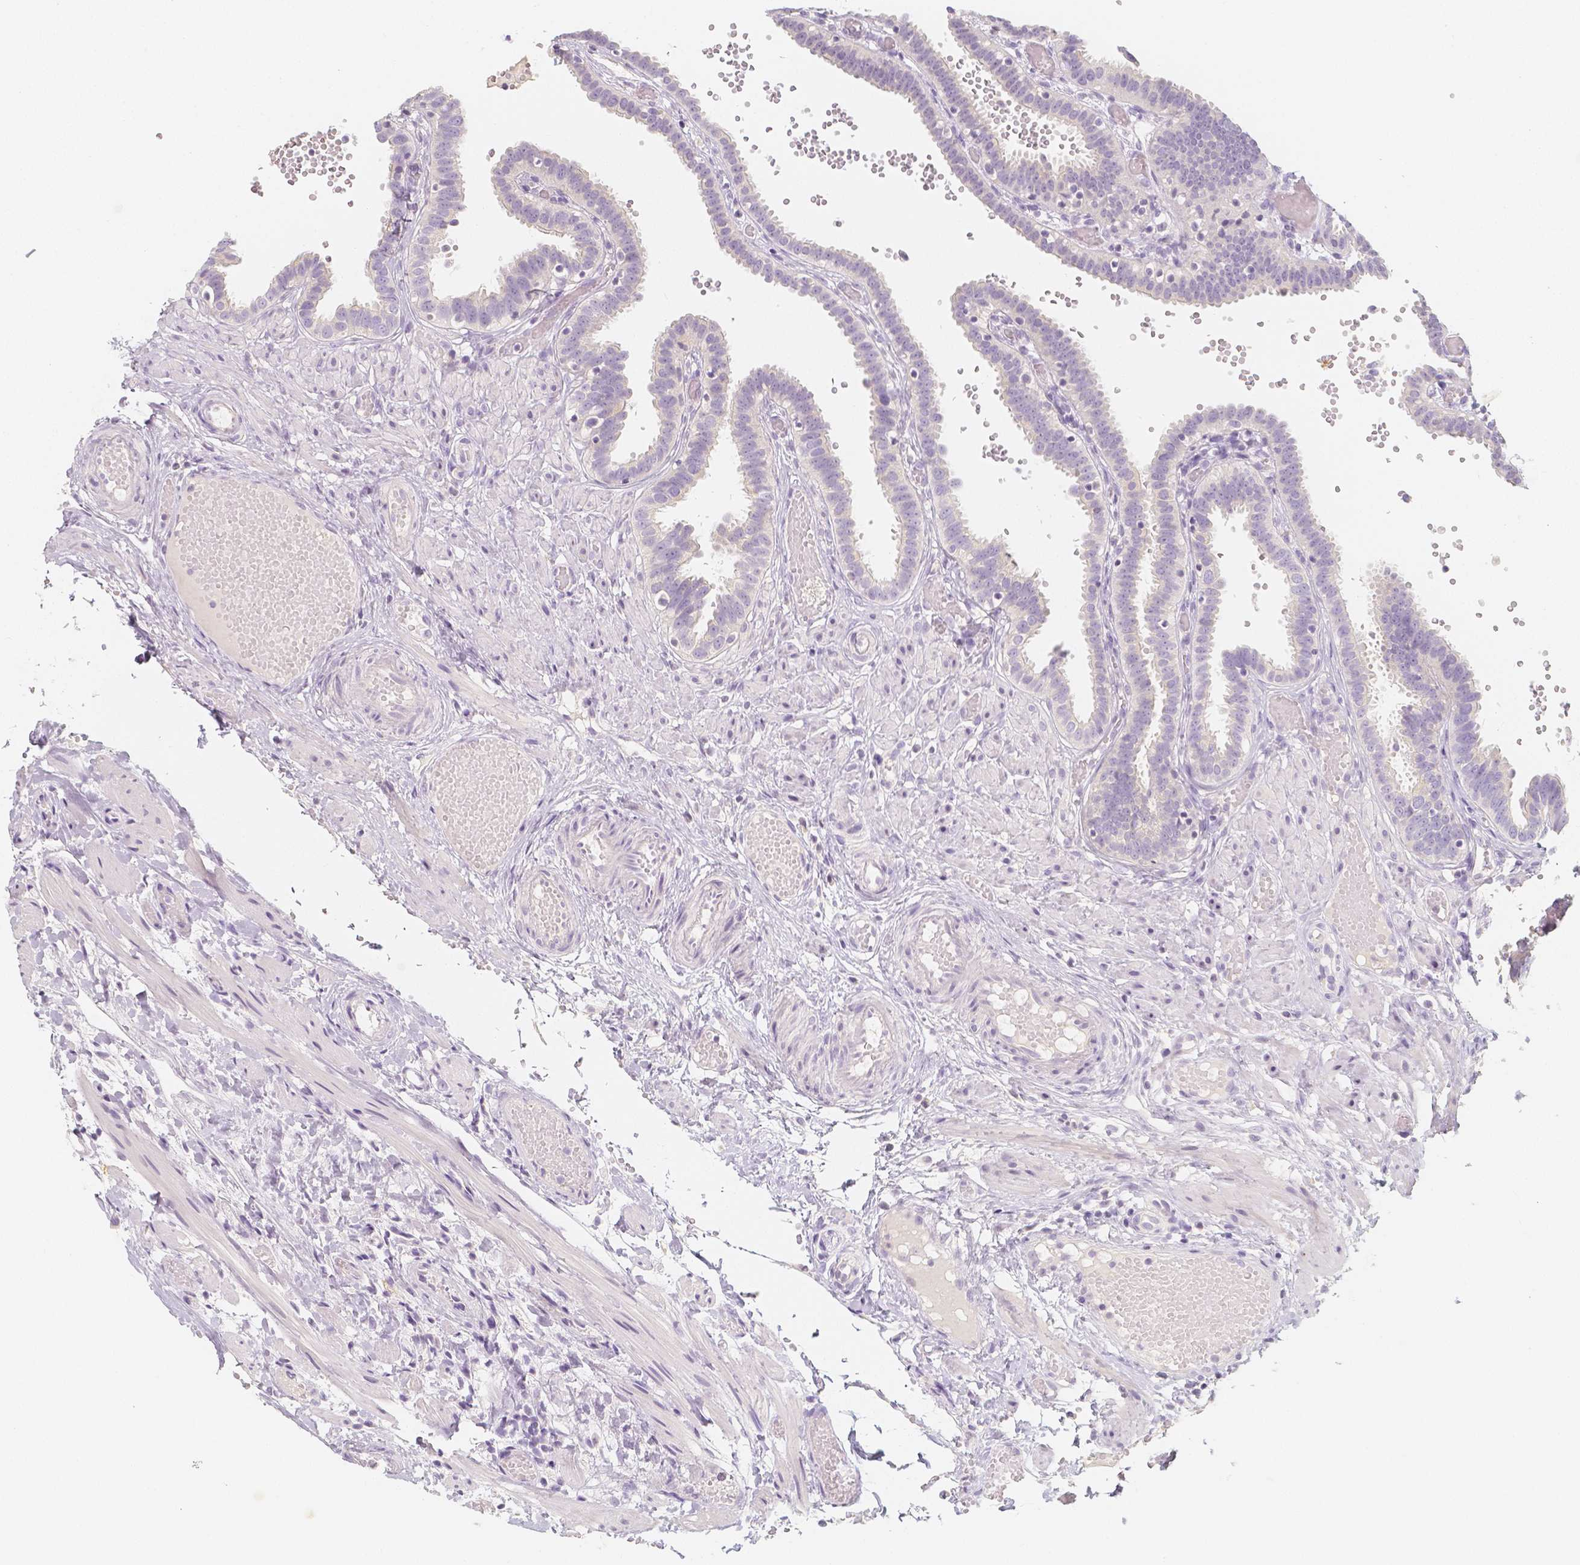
{"staining": {"intensity": "negative", "quantity": "none", "location": "none"}, "tissue": "fallopian tube", "cell_type": "Glandular cells", "image_type": "normal", "snomed": [{"axis": "morphology", "description": "Normal tissue, NOS"}, {"axis": "topography", "description": "Fallopian tube"}], "caption": "The micrograph exhibits no significant staining in glandular cells of fallopian tube.", "gene": "BATF", "patient": {"sex": "female", "age": 37}}